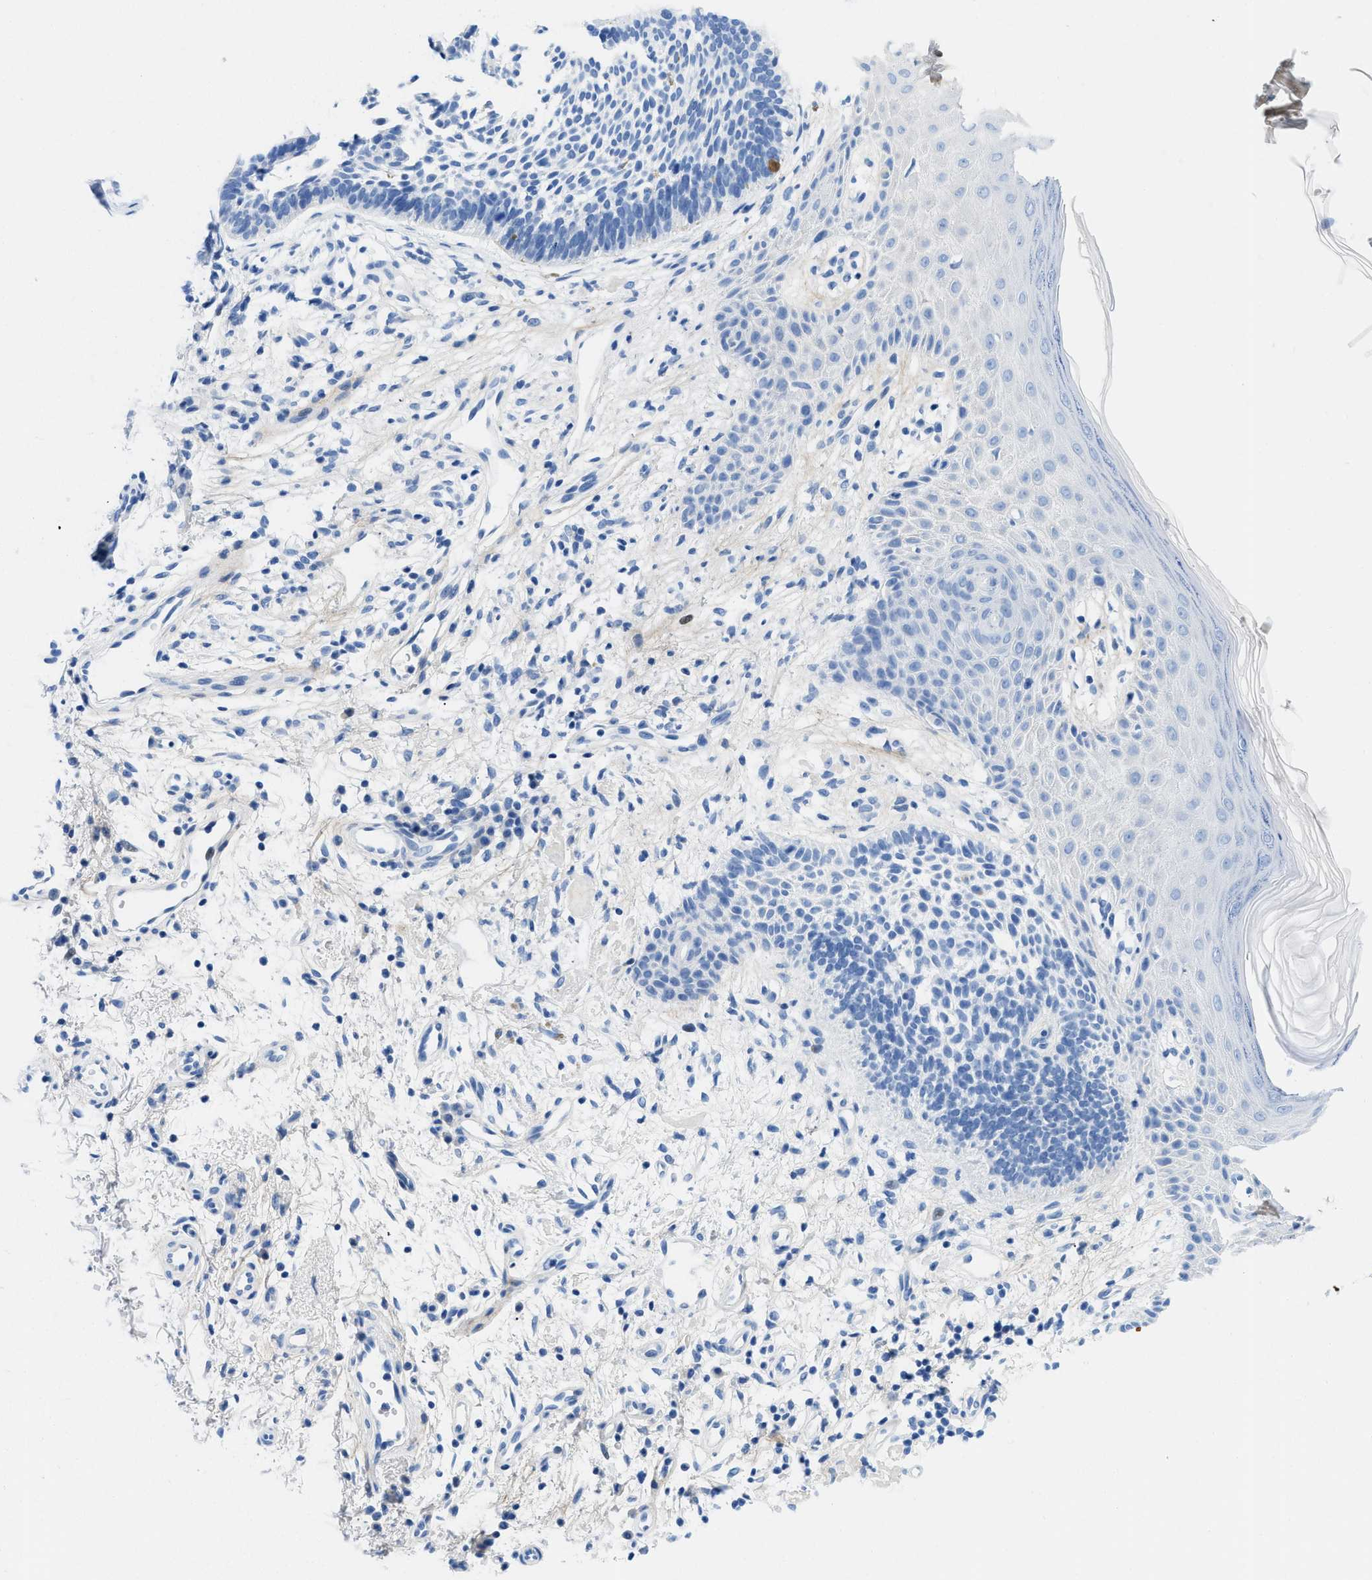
{"staining": {"intensity": "negative", "quantity": "none", "location": "none"}, "tissue": "skin cancer", "cell_type": "Tumor cells", "image_type": "cancer", "snomed": [{"axis": "morphology", "description": "Normal tissue, NOS"}, {"axis": "morphology", "description": "Basal cell carcinoma"}, {"axis": "topography", "description": "Skin"}], "caption": "Human basal cell carcinoma (skin) stained for a protein using IHC shows no staining in tumor cells.", "gene": "COL3A1", "patient": {"sex": "female", "age": 69}}